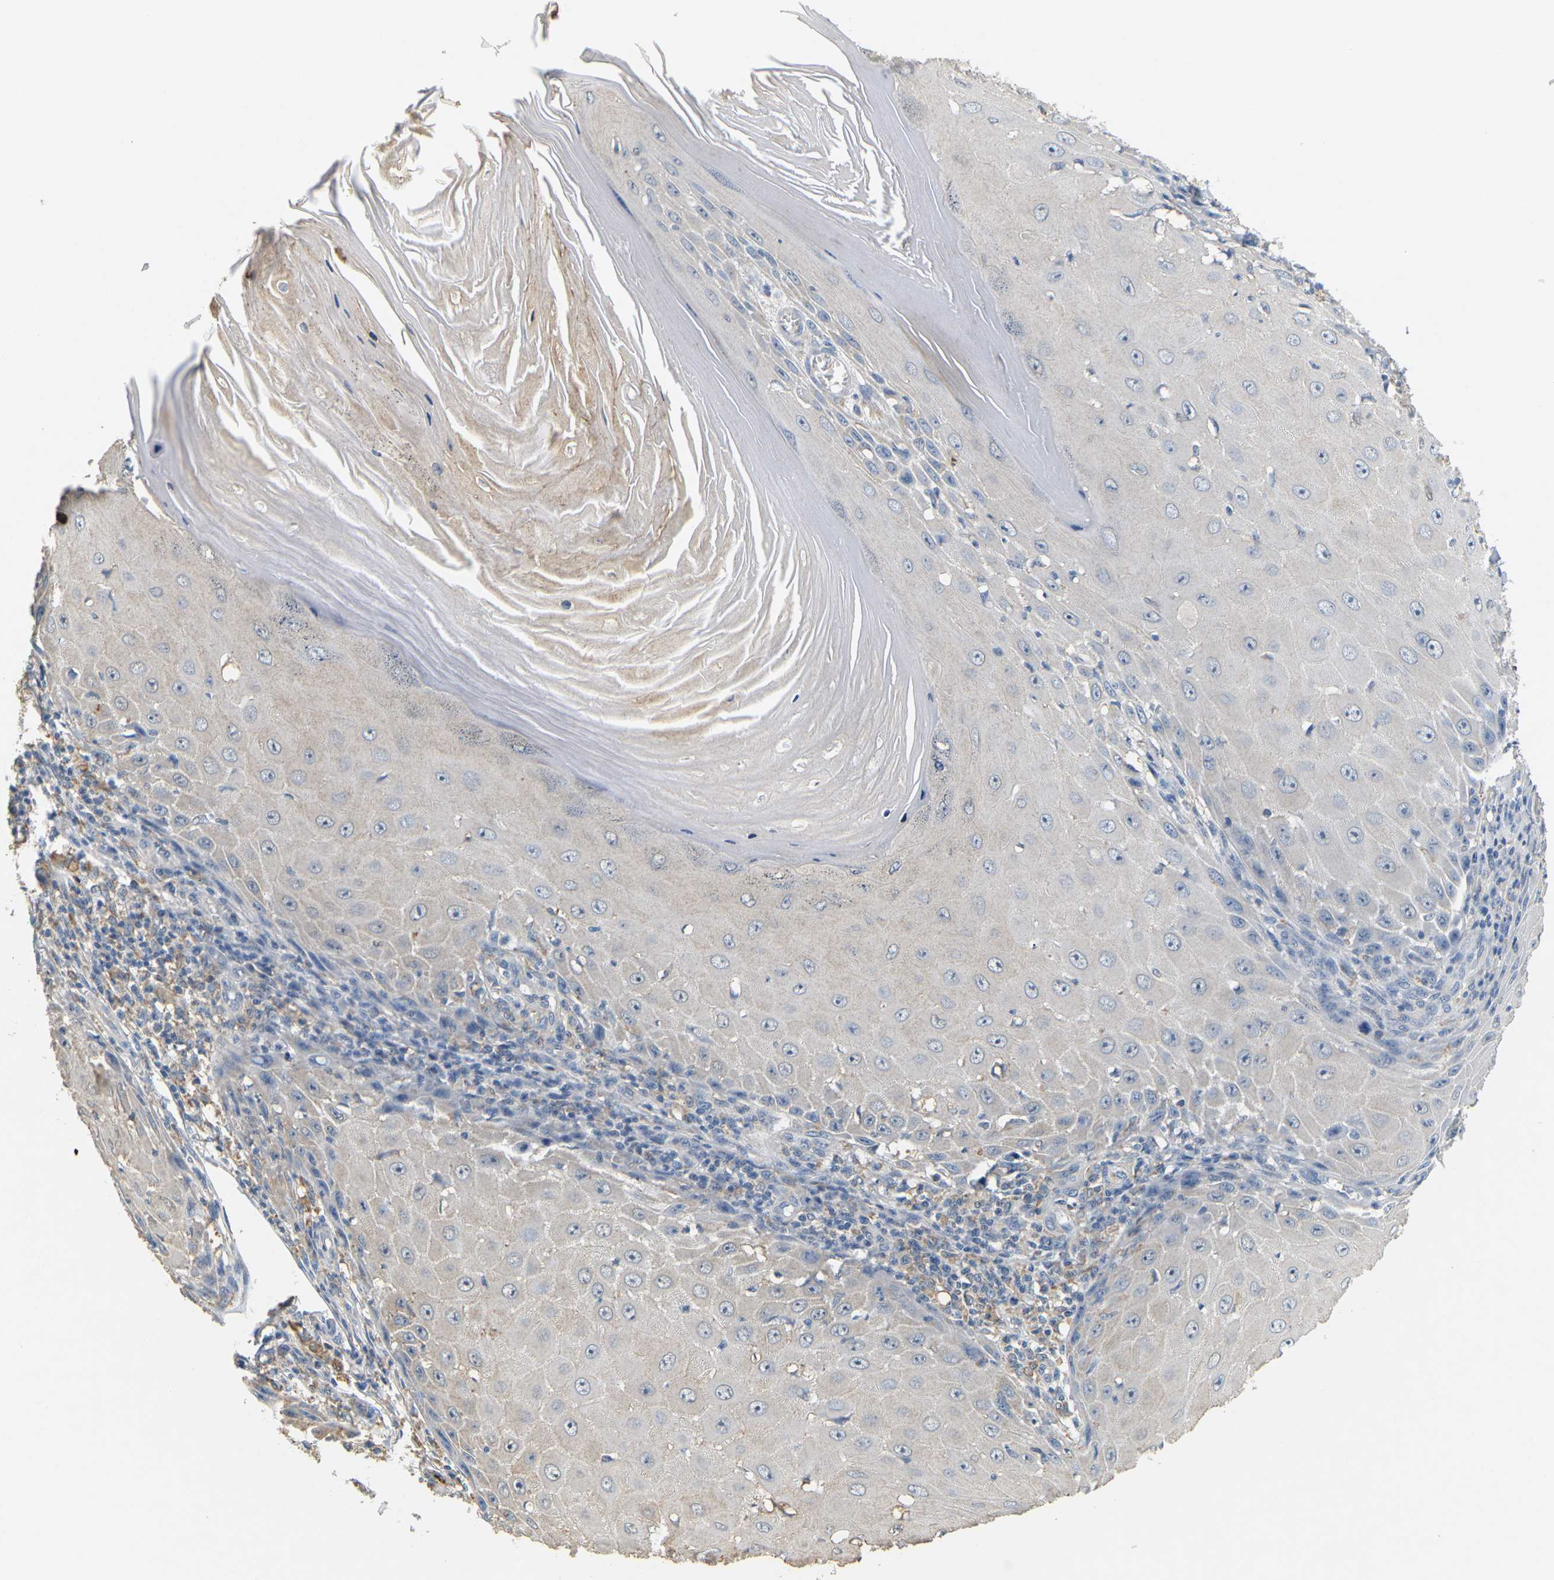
{"staining": {"intensity": "negative", "quantity": "none", "location": "none"}, "tissue": "skin cancer", "cell_type": "Tumor cells", "image_type": "cancer", "snomed": [{"axis": "morphology", "description": "Squamous cell carcinoma, NOS"}, {"axis": "topography", "description": "Skin"}], "caption": "DAB immunohistochemical staining of skin cancer reveals no significant expression in tumor cells.", "gene": "ADM", "patient": {"sex": "female", "age": 73}}